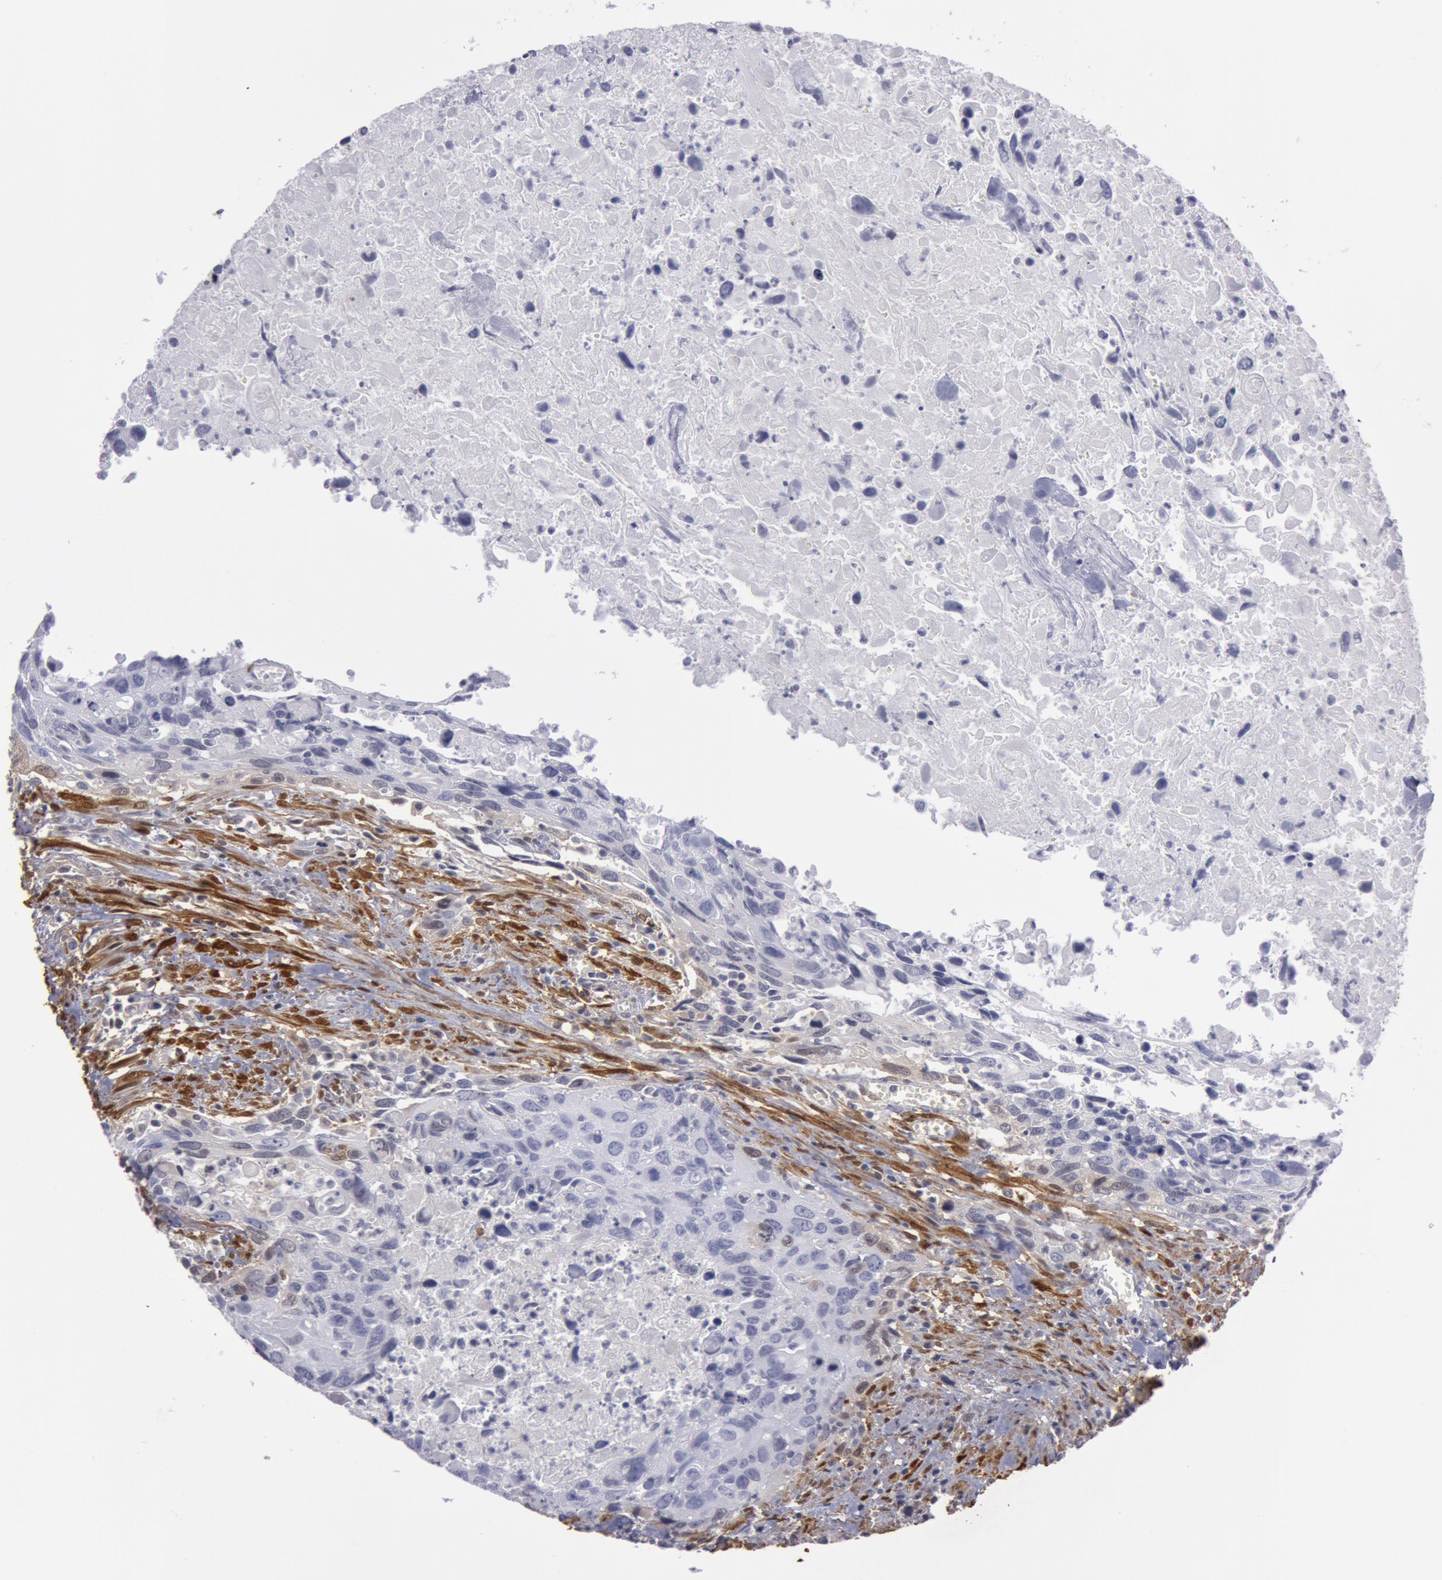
{"staining": {"intensity": "negative", "quantity": "none", "location": "none"}, "tissue": "urothelial cancer", "cell_type": "Tumor cells", "image_type": "cancer", "snomed": [{"axis": "morphology", "description": "Urothelial carcinoma, High grade"}, {"axis": "topography", "description": "Urinary bladder"}], "caption": "An IHC photomicrograph of urothelial cancer is shown. There is no staining in tumor cells of urothelial cancer.", "gene": "TAGLN", "patient": {"sex": "male", "age": 71}}